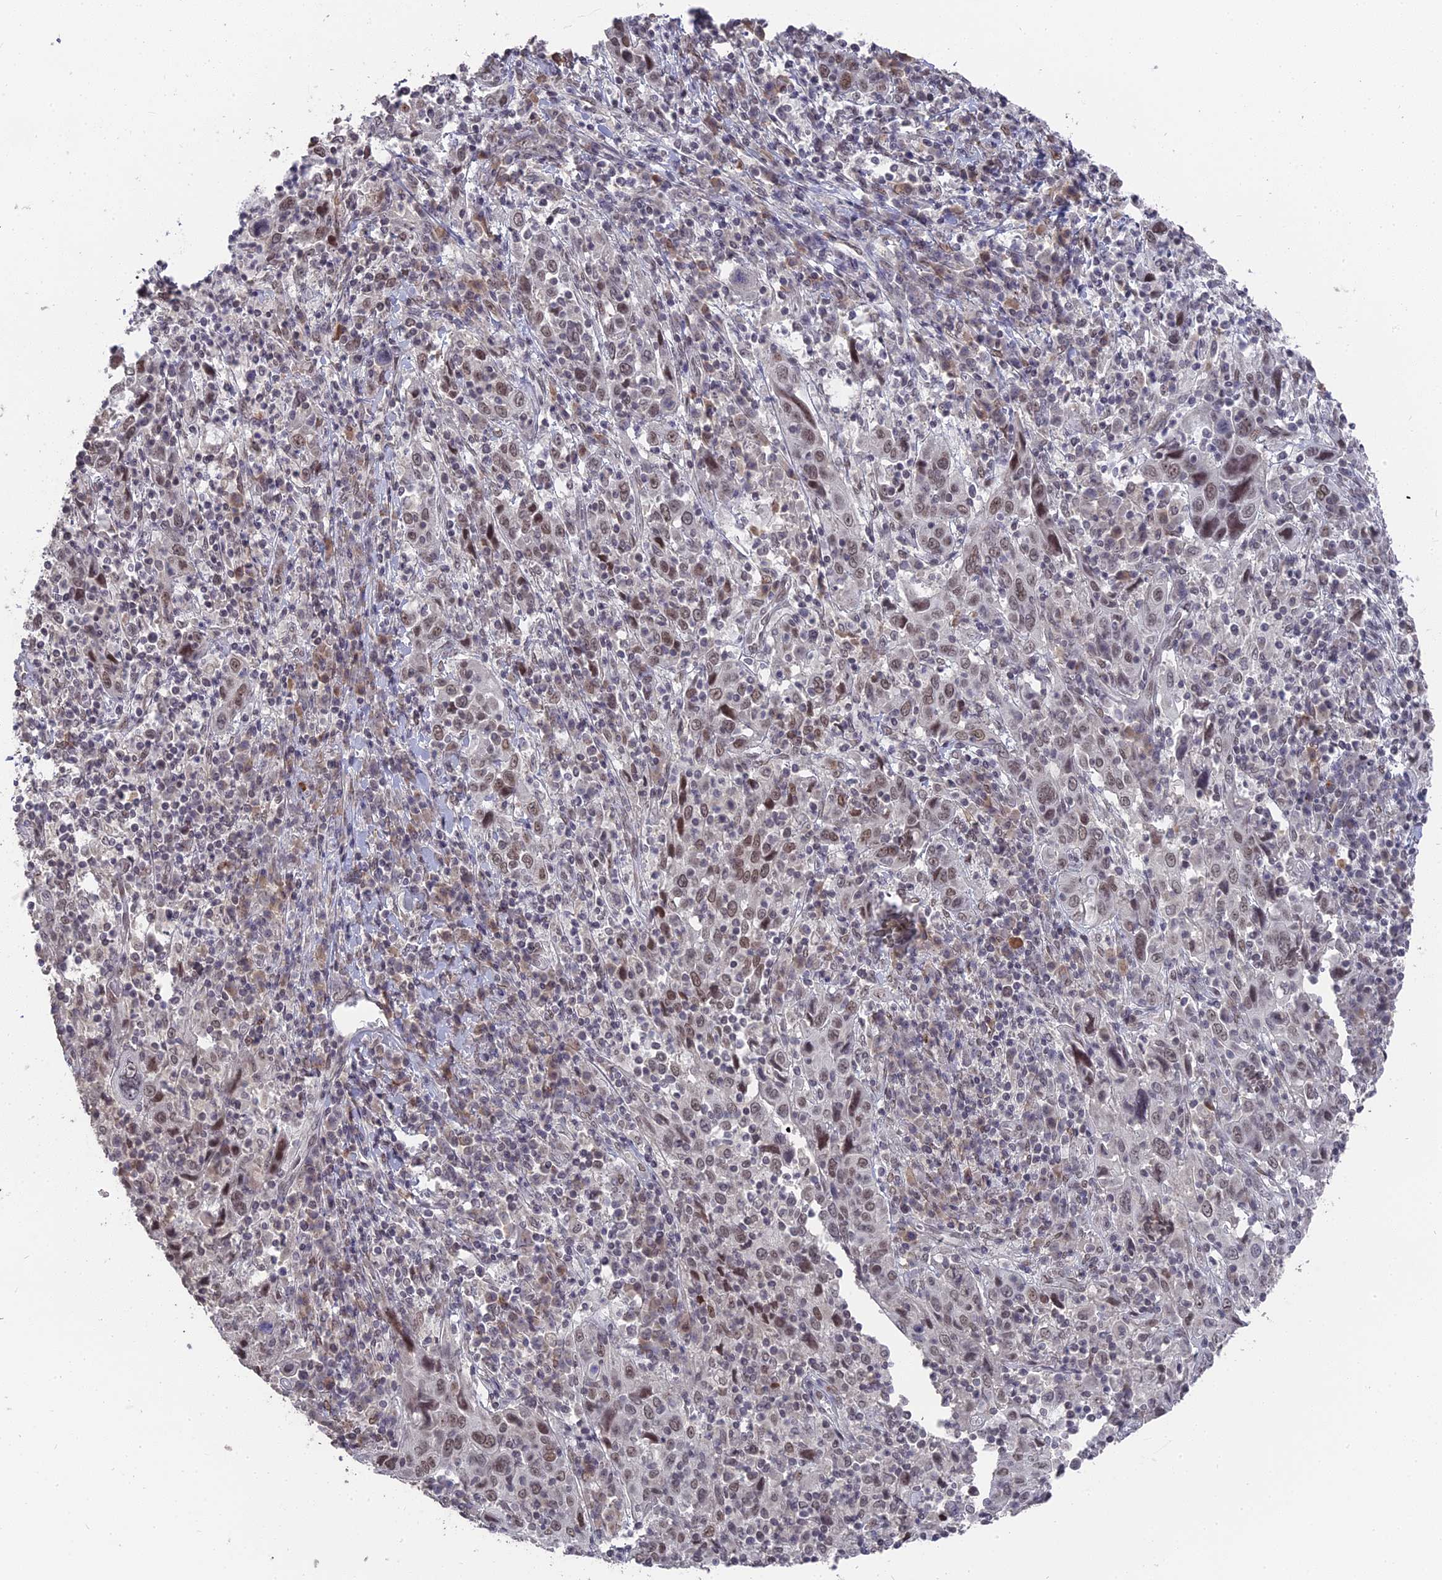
{"staining": {"intensity": "moderate", "quantity": "25%-75%", "location": "nuclear"}, "tissue": "cervical cancer", "cell_type": "Tumor cells", "image_type": "cancer", "snomed": [{"axis": "morphology", "description": "Squamous cell carcinoma, NOS"}, {"axis": "topography", "description": "Cervix"}], "caption": "Immunohistochemistry (IHC) histopathology image of human cervical squamous cell carcinoma stained for a protein (brown), which exhibits medium levels of moderate nuclear positivity in approximately 25%-75% of tumor cells.", "gene": "NR1H3", "patient": {"sex": "female", "age": 46}}